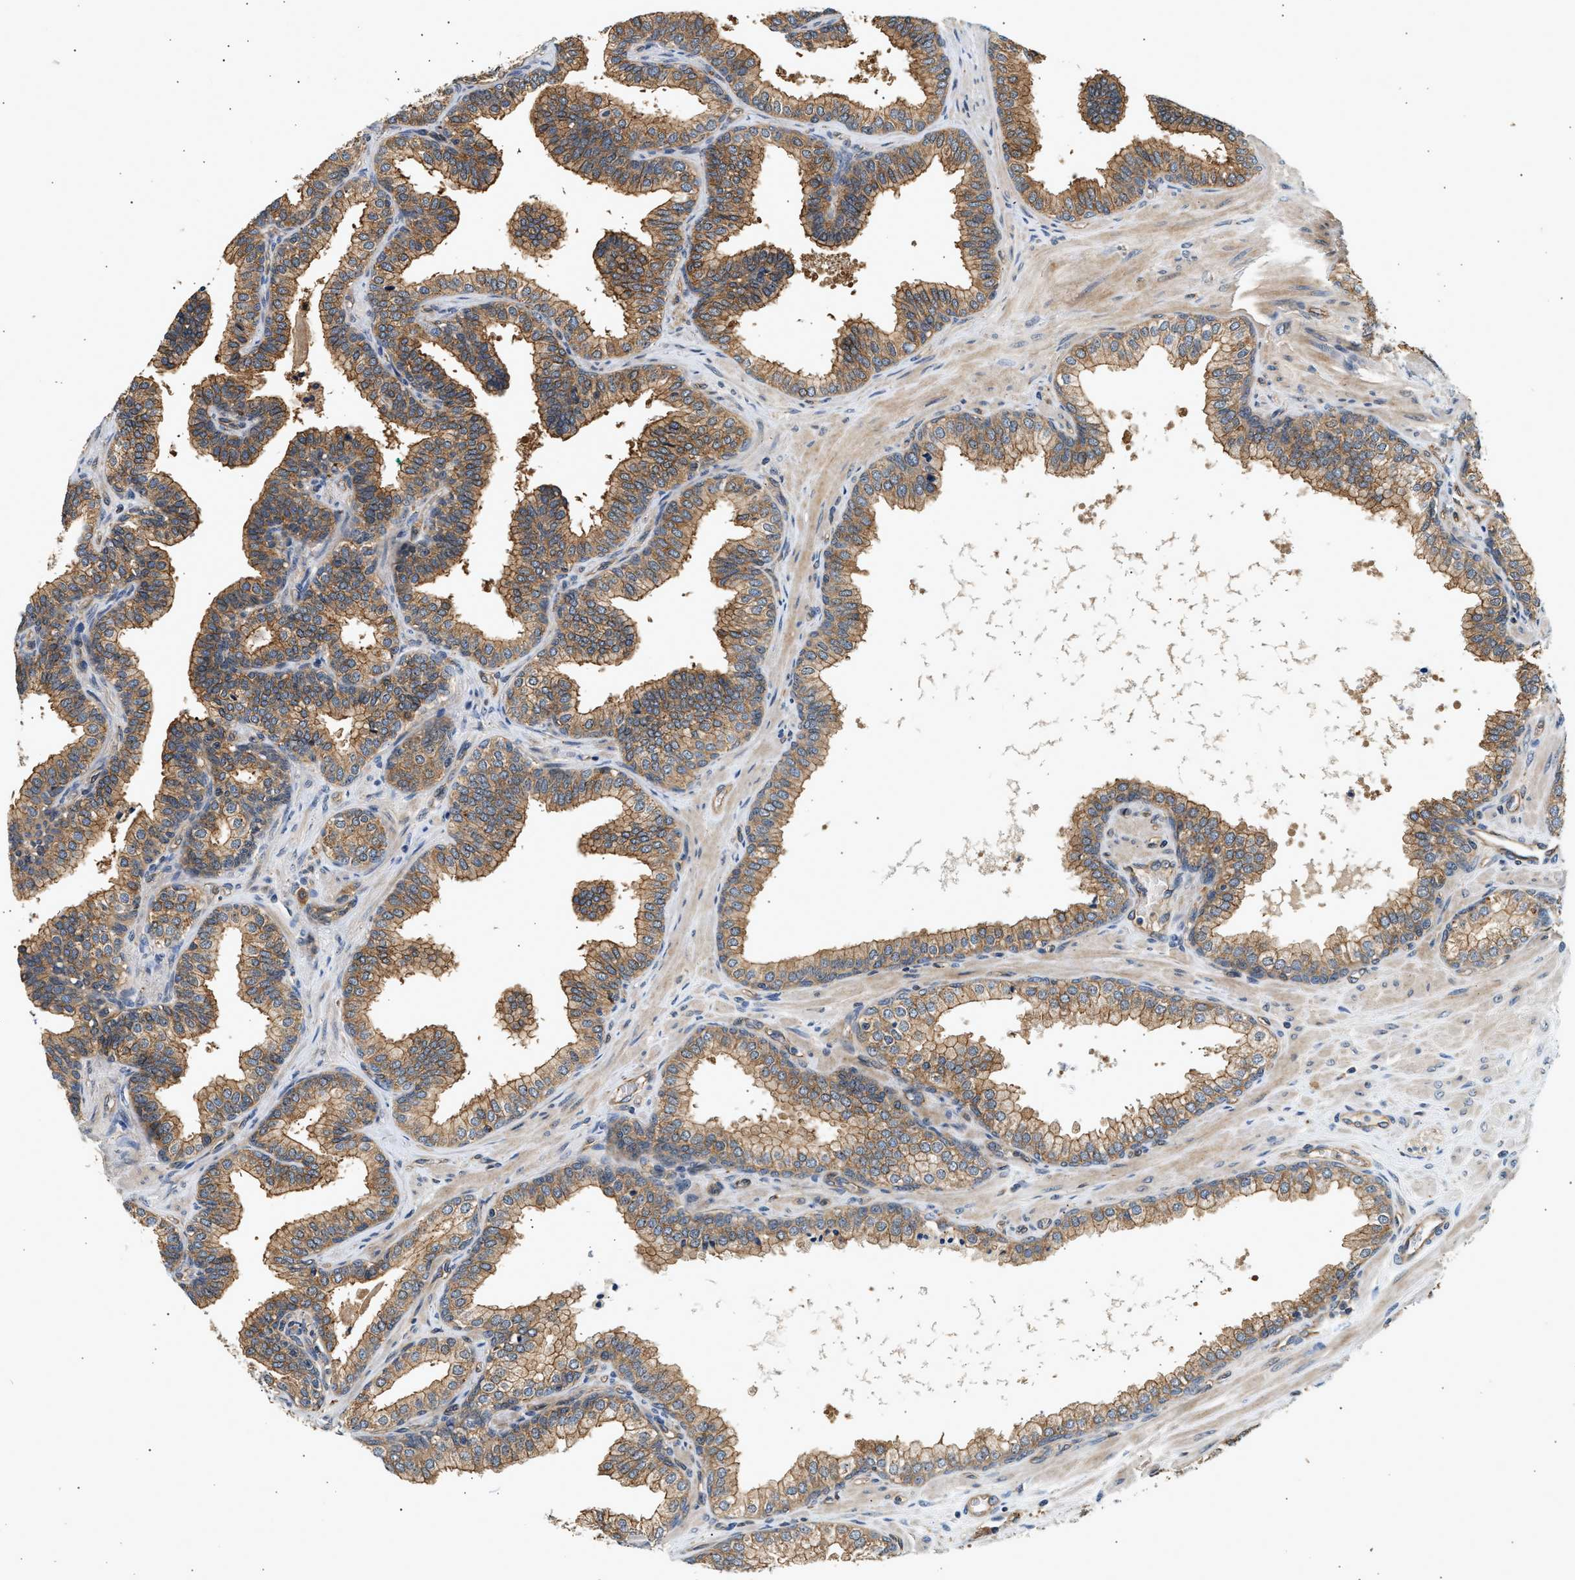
{"staining": {"intensity": "moderate", "quantity": ">75%", "location": "cytoplasmic/membranous"}, "tissue": "prostate cancer", "cell_type": "Tumor cells", "image_type": "cancer", "snomed": [{"axis": "morphology", "description": "Adenocarcinoma, High grade"}, {"axis": "topography", "description": "Prostate"}], "caption": "Prostate cancer (adenocarcinoma (high-grade)) tissue shows moderate cytoplasmic/membranous expression in approximately >75% of tumor cells, visualized by immunohistochemistry.", "gene": "DUSP14", "patient": {"sex": "male", "age": 52}}